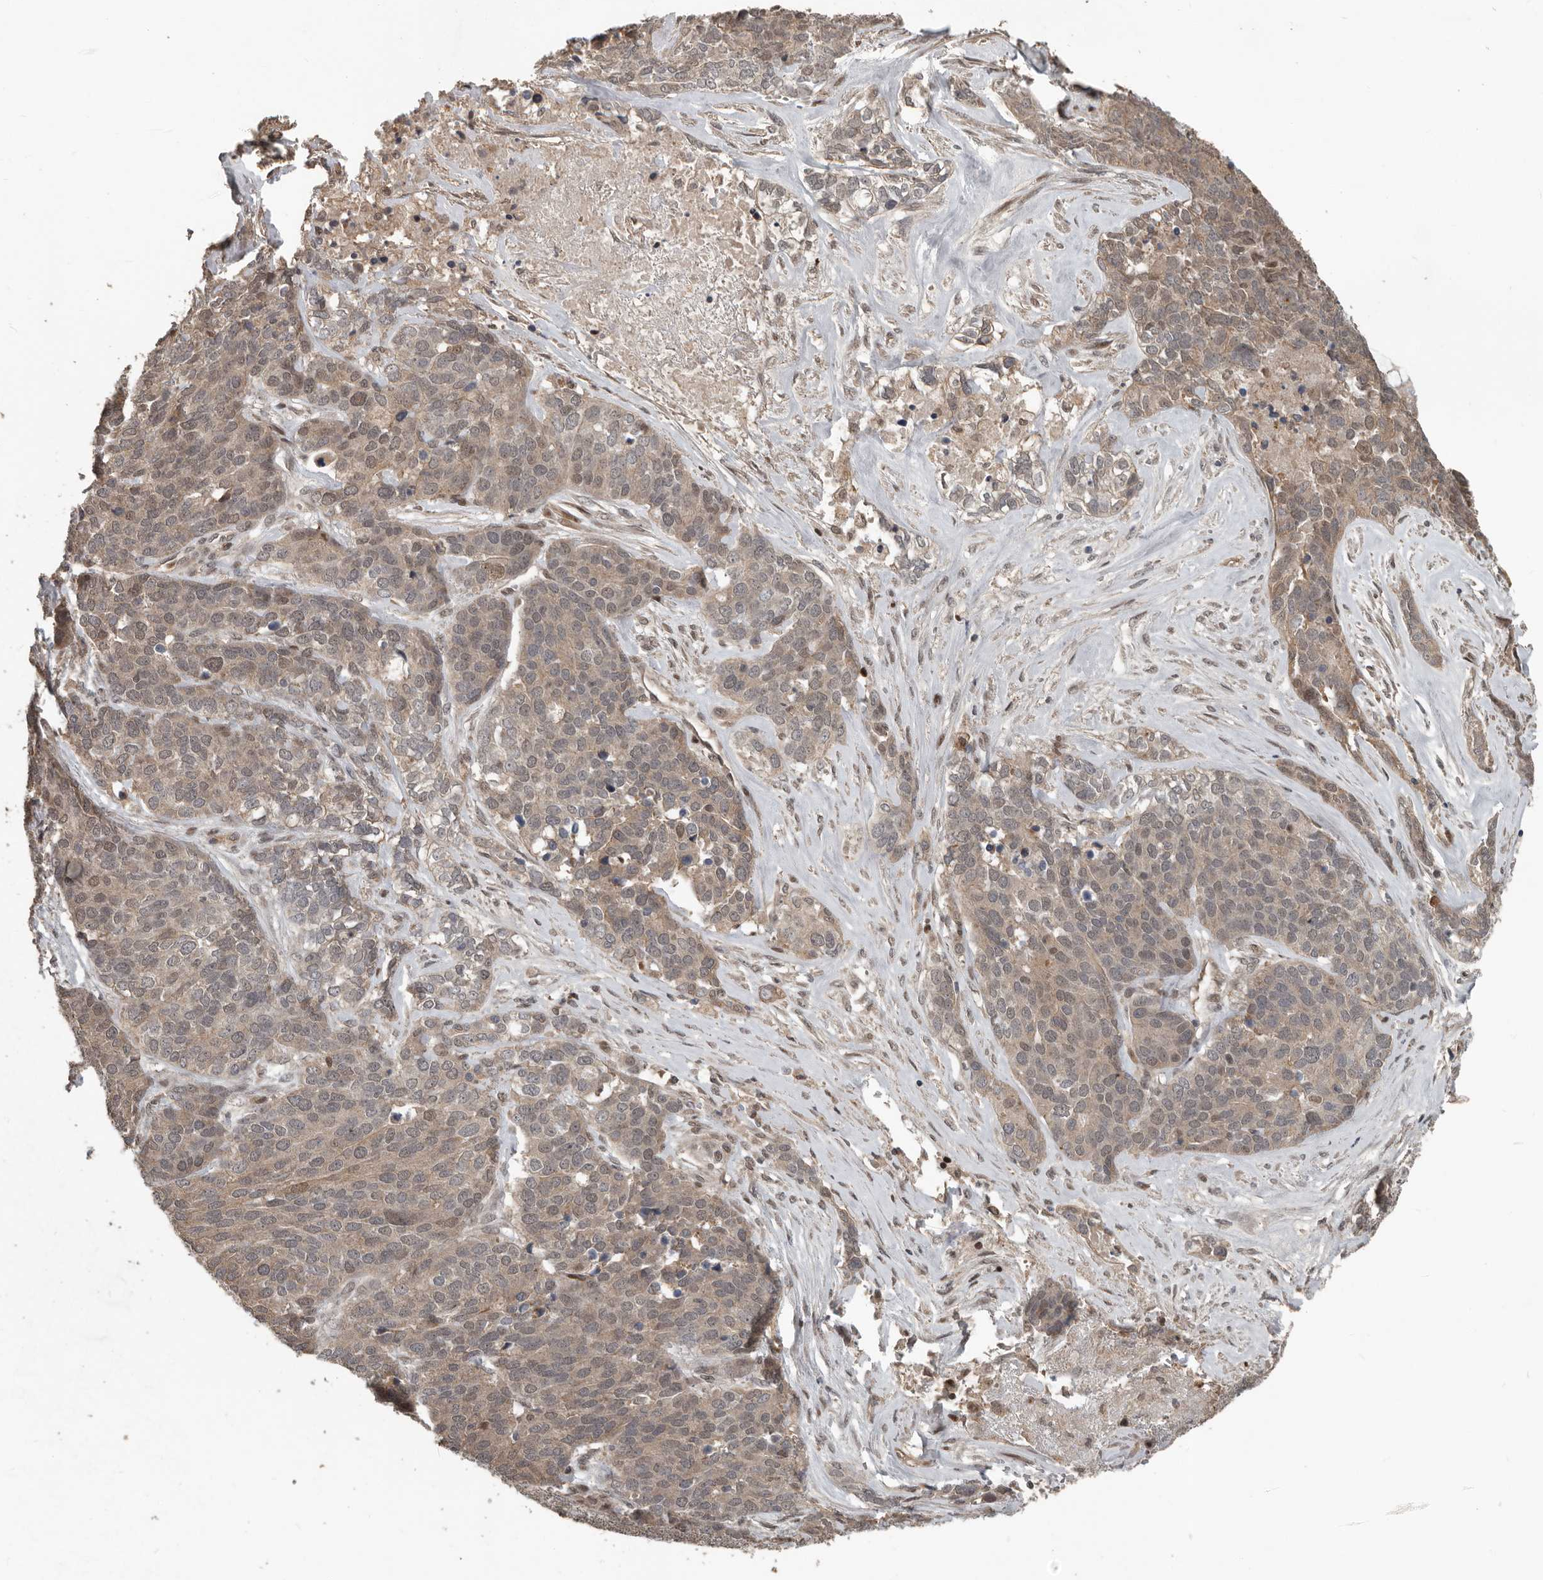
{"staining": {"intensity": "weak", "quantity": ">75%", "location": "cytoplasmic/membranous,nuclear"}, "tissue": "ovarian cancer", "cell_type": "Tumor cells", "image_type": "cancer", "snomed": [{"axis": "morphology", "description": "Cystadenocarcinoma, serous, NOS"}, {"axis": "topography", "description": "Ovary"}], "caption": "A brown stain highlights weak cytoplasmic/membranous and nuclear expression of a protein in ovarian cancer (serous cystadenocarcinoma) tumor cells.", "gene": "YOD1", "patient": {"sex": "female", "age": 44}}